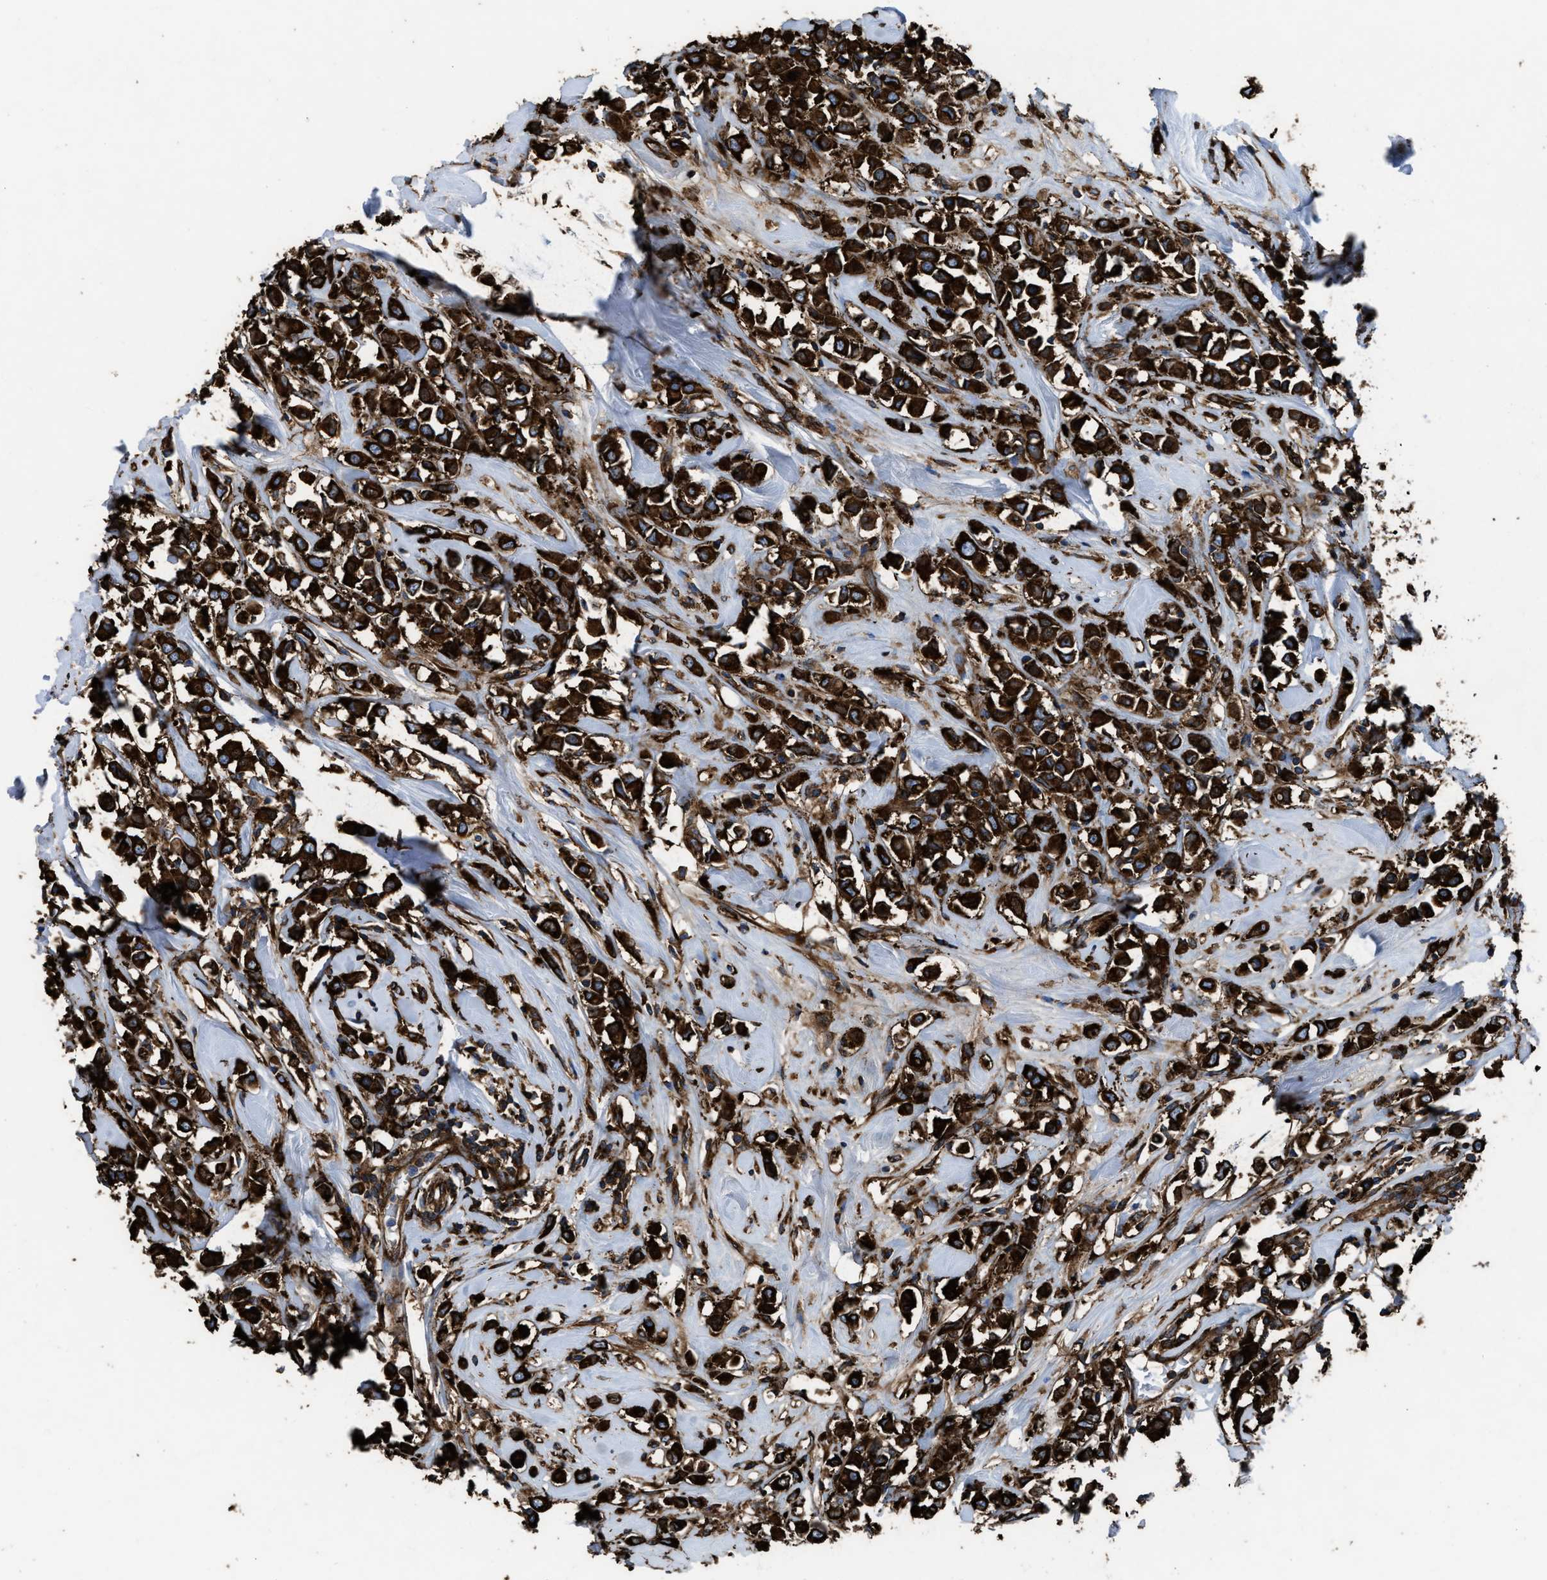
{"staining": {"intensity": "strong", "quantity": ">75%", "location": "cytoplasmic/membranous"}, "tissue": "breast cancer", "cell_type": "Tumor cells", "image_type": "cancer", "snomed": [{"axis": "morphology", "description": "Duct carcinoma"}, {"axis": "topography", "description": "Breast"}], "caption": "Protein analysis of breast cancer (infiltrating ductal carcinoma) tissue displays strong cytoplasmic/membranous expression in approximately >75% of tumor cells.", "gene": "CAPRIN1", "patient": {"sex": "female", "age": 61}}